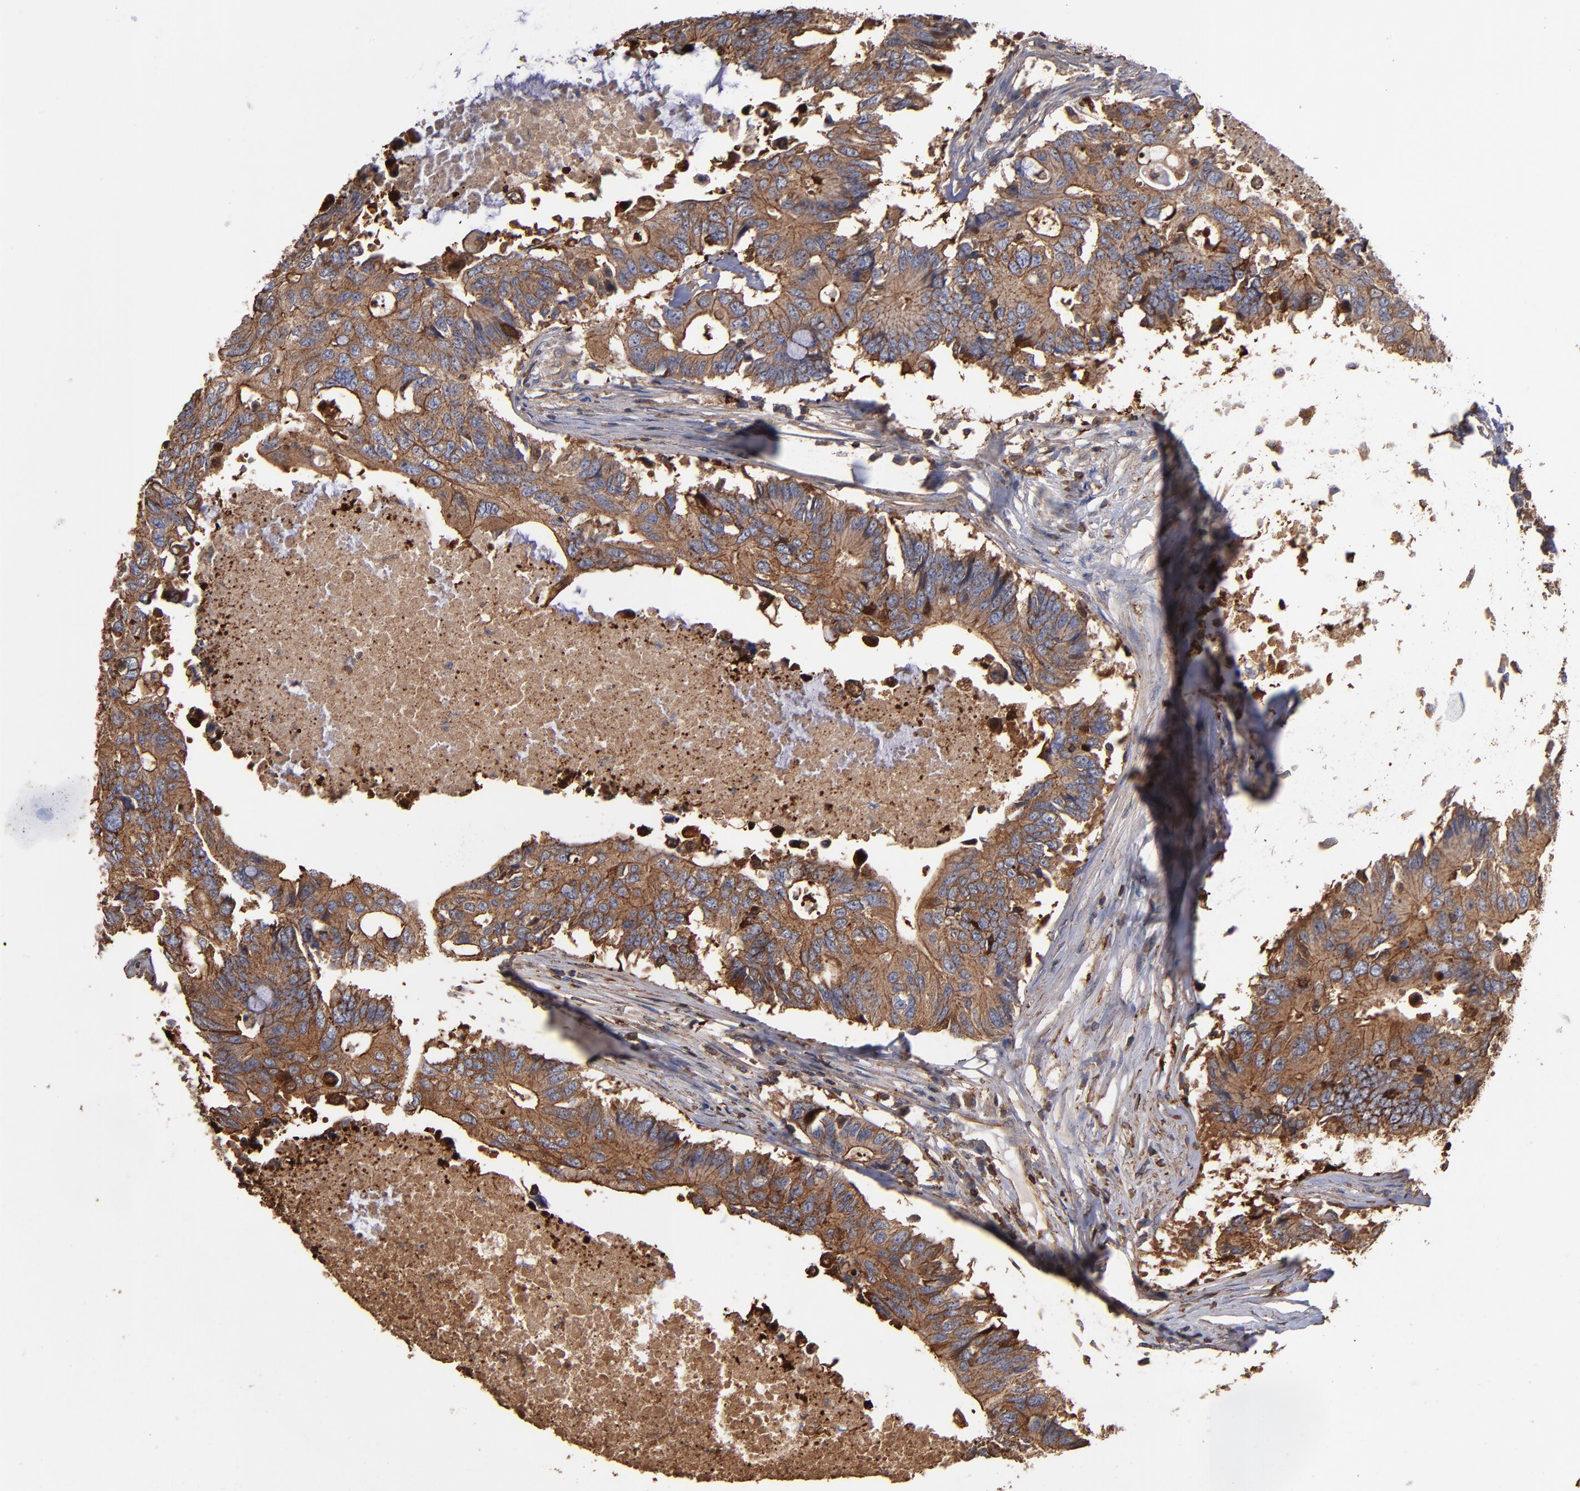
{"staining": {"intensity": "moderate", "quantity": ">75%", "location": "cytoplasmic/membranous"}, "tissue": "colorectal cancer", "cell_type": "Tumor cells", "image_type": "cancer", "snomed": [{"axis": "morphology", "description": "Adenocarcinoma, NOS"}, {"axis": "topography", "description": "Colon"}], "caption": "Protein positivity by immunohistochemistry demonstrates moderate cytoplasmic/membranous expression in approximately >75% of tumor cells in adenocarcinoma (colorectal). (brown staining indicates protein expression, while blue staining denotes nuclei).", "gene": "ACTN4", "patient": {"sex": "male", "age": 71}}